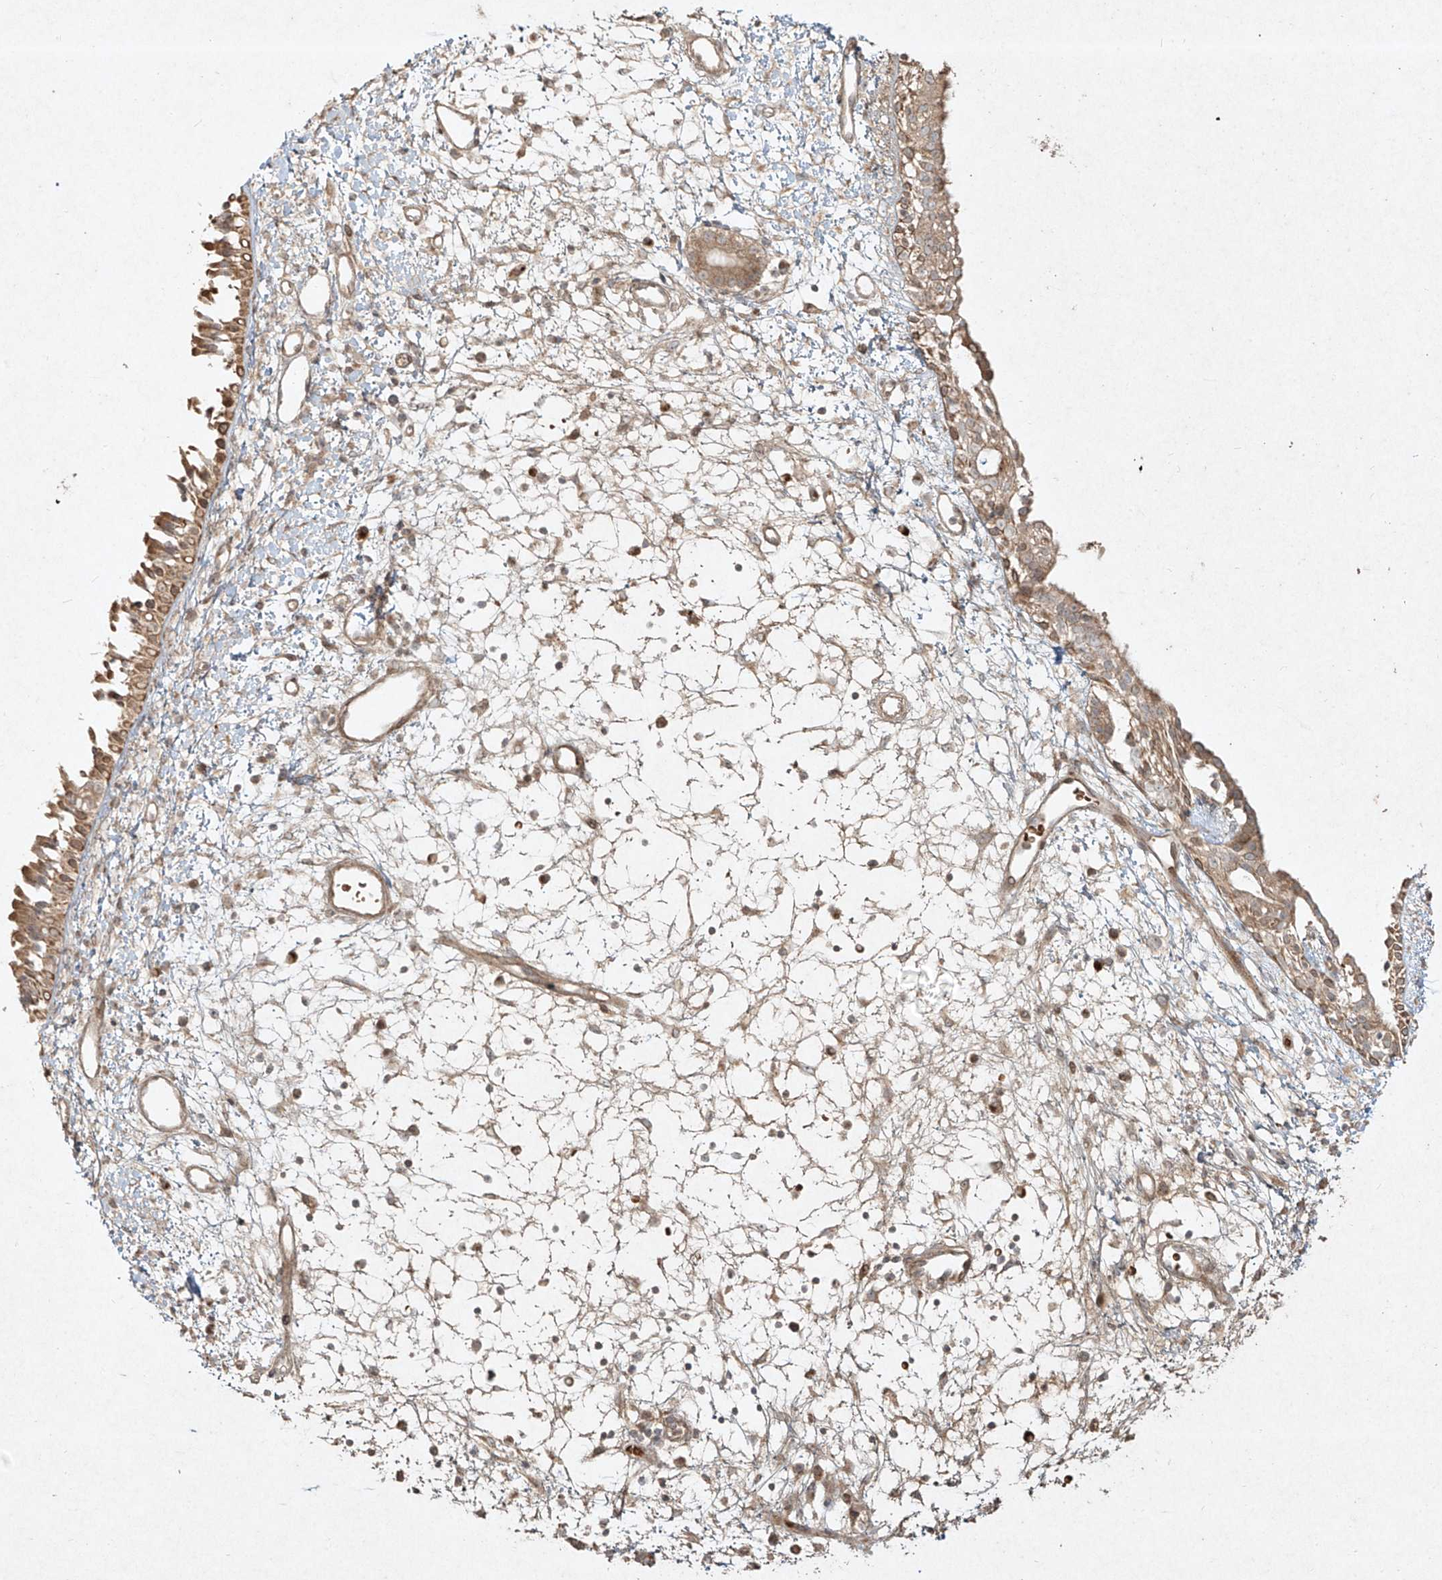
{"staining": {"intensity": "moderate", "quantity": ">75%", "location": "cytoplasmic/membranous"}, "tissue": "nasopharynx", "cell_type": "Respiratory epithelial cells", "image_type": "normal", "snomed": [{"axis": "morphology", "description": "Normal tissue, NOS"}, {"axis": "topography", "description": "Nasopharynx"}], "caption": "Brown immunohistochemical staining in benign human nasopharynx exhibits moderate cytoplasmic/membranous expression in approximately >75% of respiratory epithelial cells.", "gene": "CYYR1", "patient": {"sex": "male", "age": 22}}